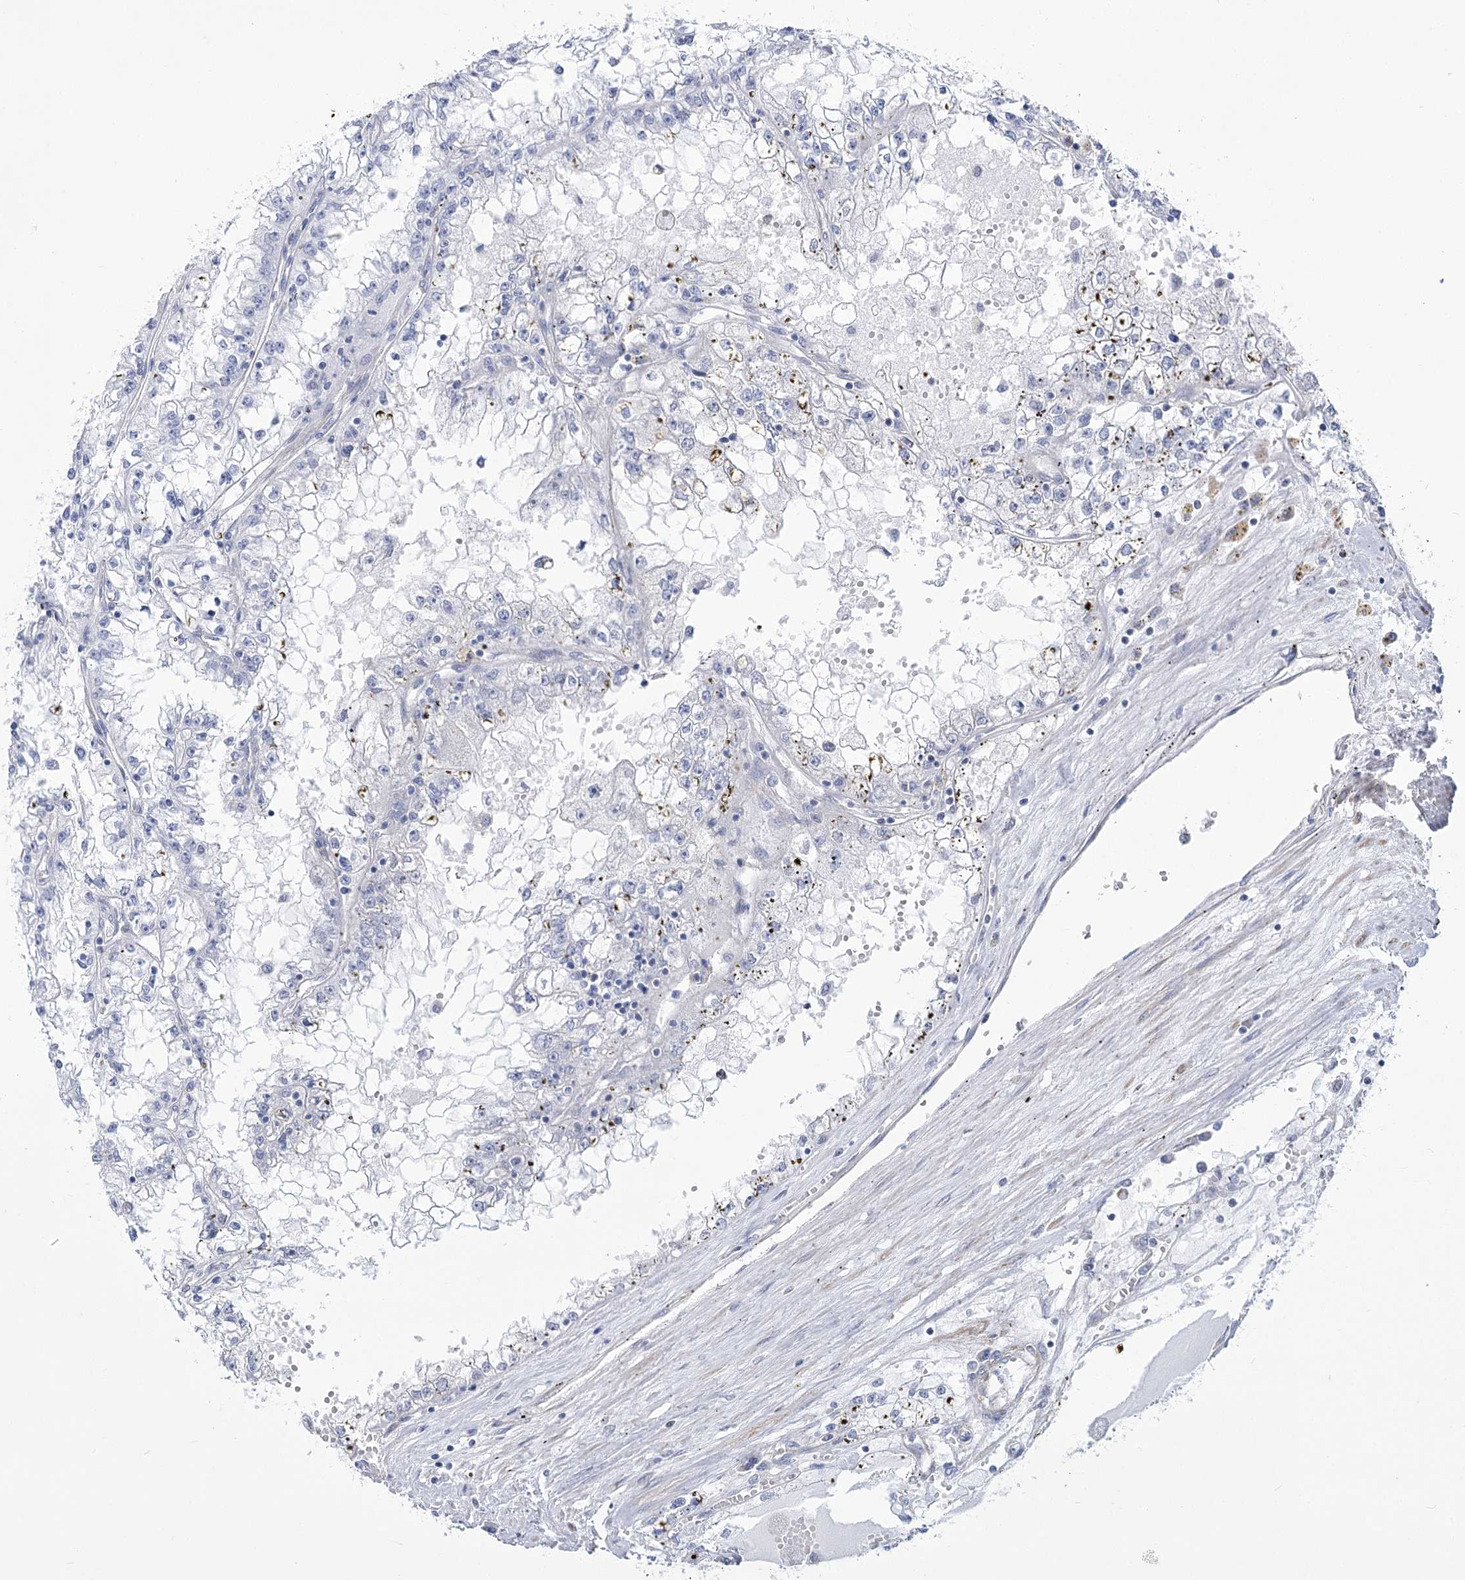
{"staining": {"intensity": "negative", "quantity": "none", "location": "none"}, "tissue": "renal cancer", "cell_type": "Tumor cells", "image_type": "cancer", "snomed": [{"axis": "morphology", "description": "Adenocarcinoma, NOS"}, {"axis": "topography", "description": "Kidney"}], "caption": "Adenocarcinoma (renal) stained for a protein using immunohistochemistry reveals no expression tumor cells.", "gene": "PDHB", "patient": {"sex": "male", "age": 56}}